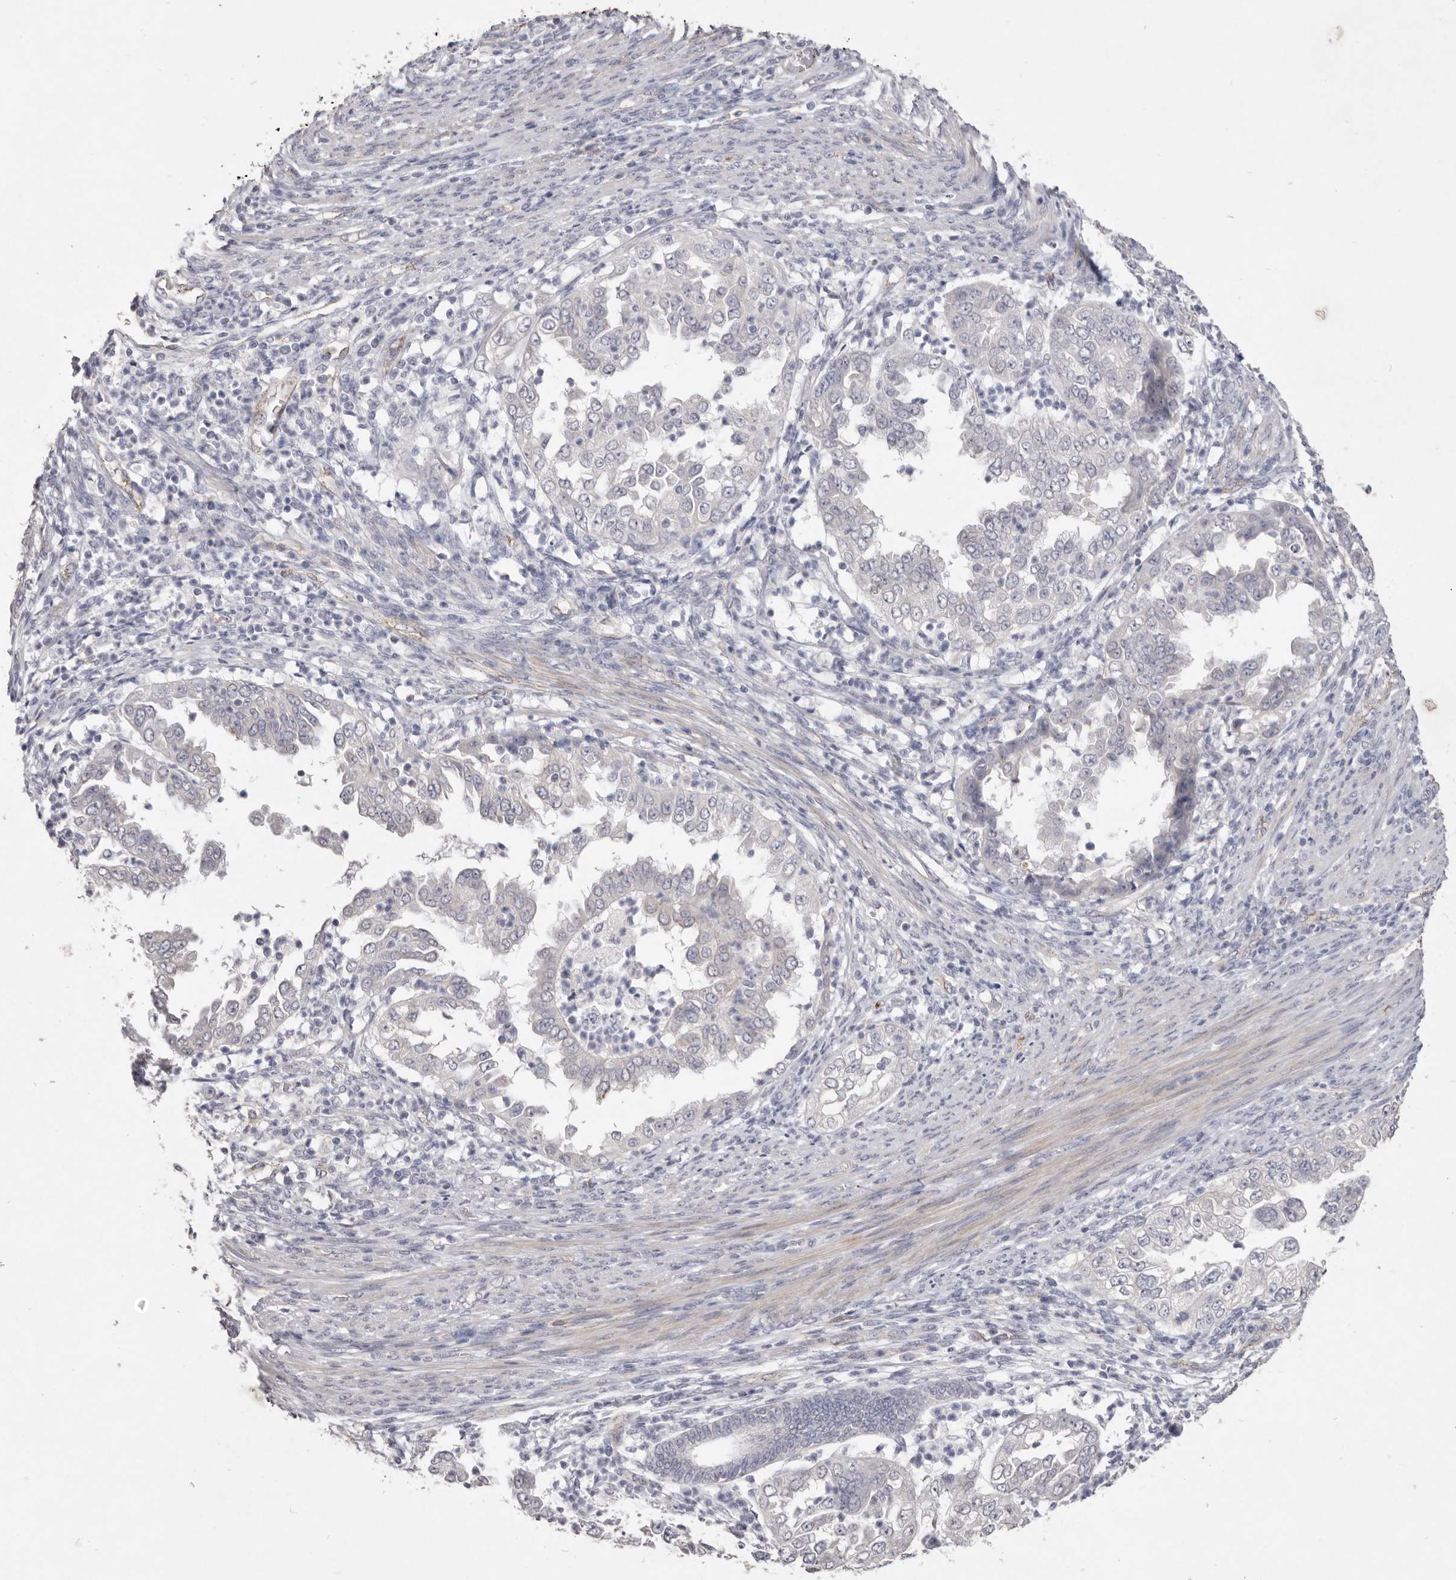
{"staining": {"intensity": "negative", "quantity": "none", "location": "none"}, "tissue": "endometrial cancer", "cell_type": "Tumor cells", "image_type": "cancer", "snomed": [{"axis": "morphology", "description": "Adenocarcinoma, NOS"}, {"axis": "topography", "description": "Endometrium"}], "caption": "This is an immunohistochemistry photomicrograph of endometrial cancer. There is no expression in tumor cells.", "gene": "ZYG11B", "patient": {"sex": "female", "age": 85}}